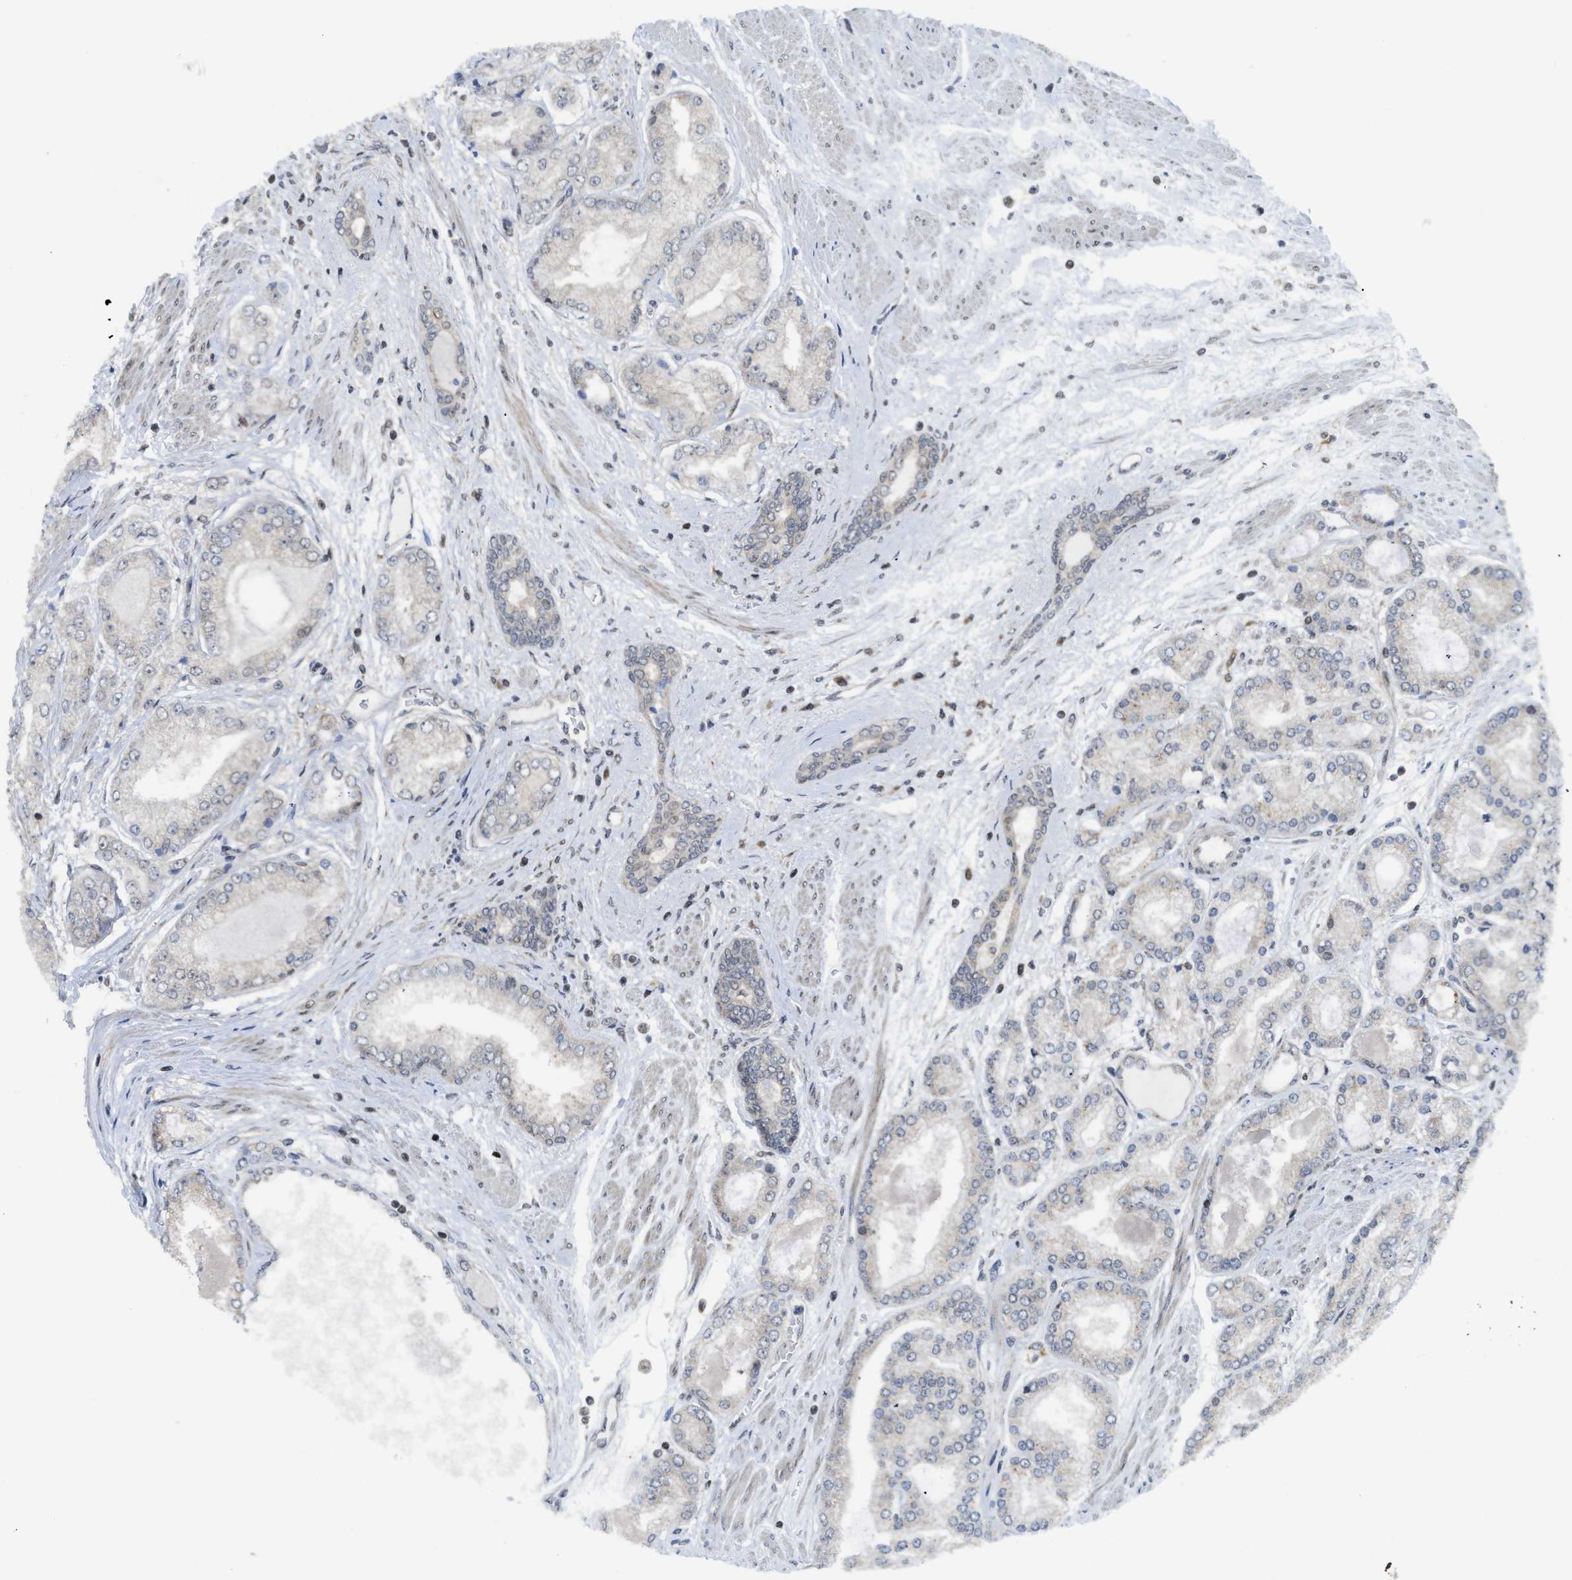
{"staining": {"intensity": "negative", "quantity": "none", "location": "none"}, "tissue": "prostate cancer", "cell_type": "Tumor cells", "image_type": "cancer", "snomed": [{"axis": "morphology", "description": "Adenocarcinoma, High grade"}, {"axis": "topography", "description": "Prostate"}], "caption": "Tumor cells are negative for protein expression in human adenocarcinoma (high-grade) (prostate). (DAB (3,3'-diaminobenzidine) immunohistochemistry (IHC), high magnification).", "gene": "TACC1", "patient": {"sex": "male", "age": 59}}